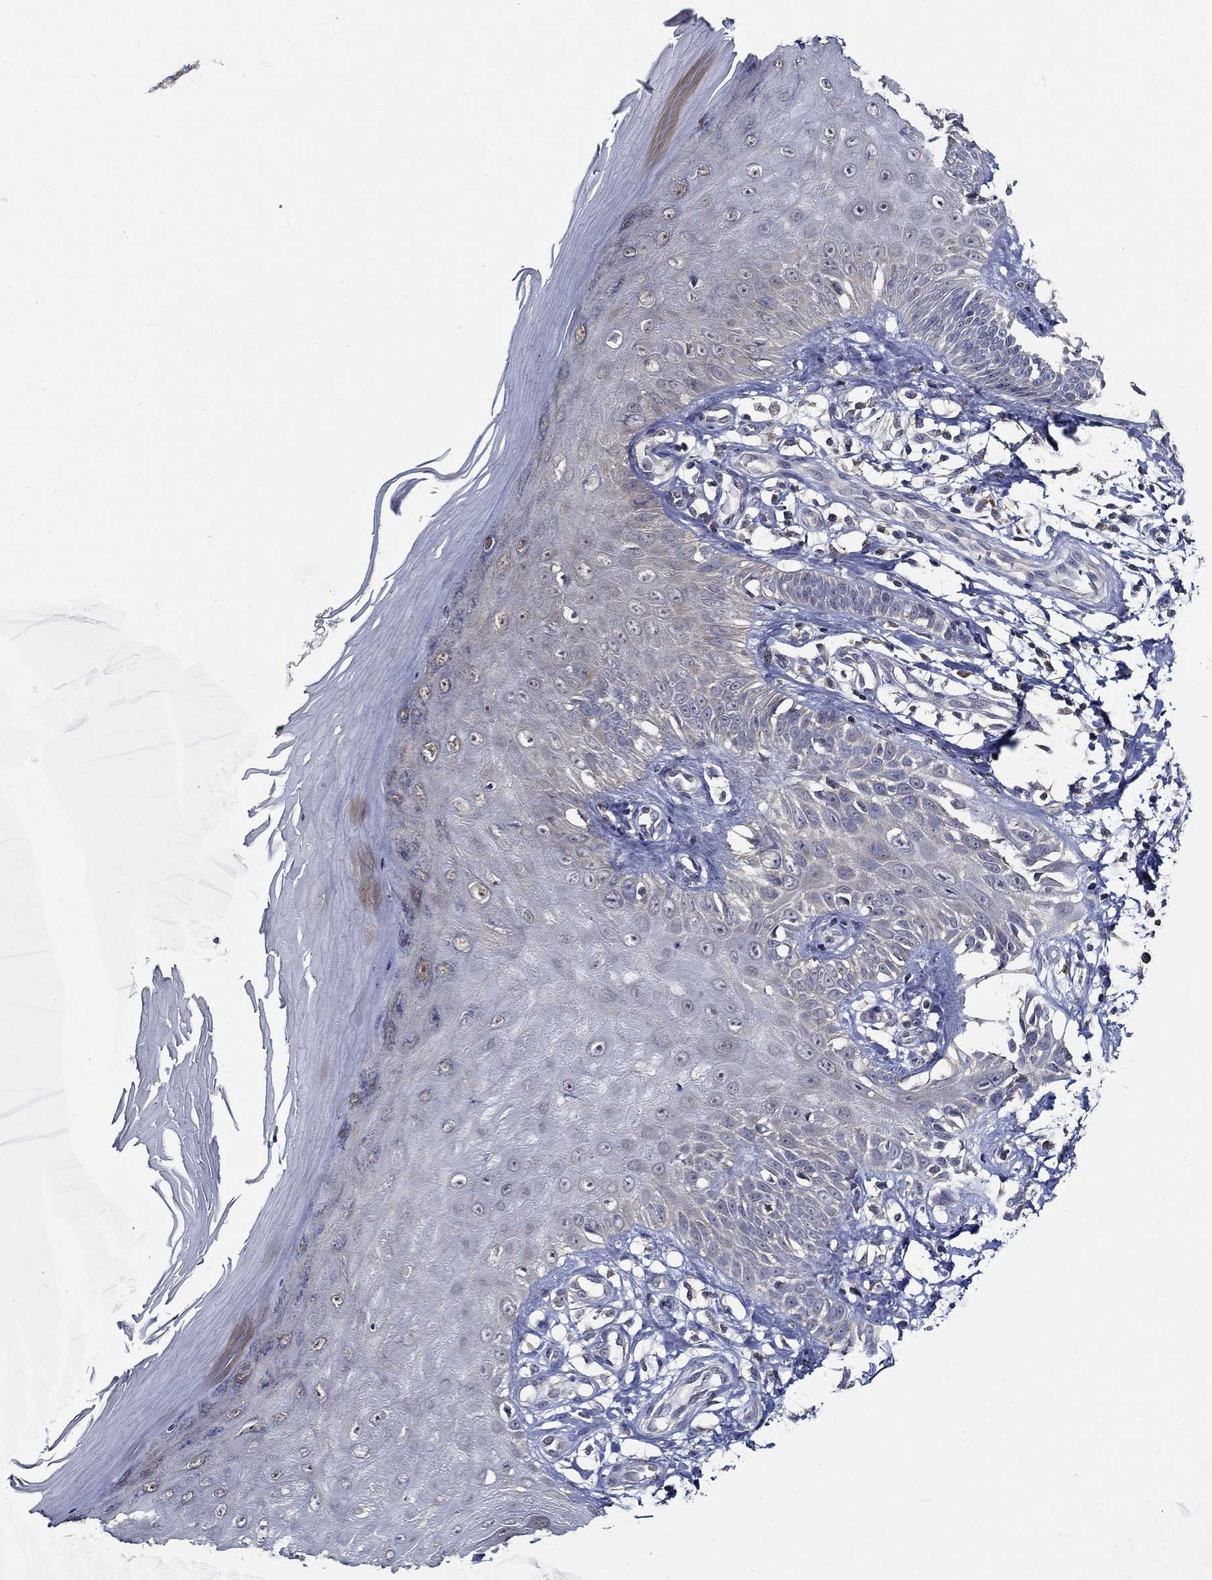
{"staining": {"intensity": "negative", "quantity": "none", "location": "none"}, "tissue": "skin", "cell_type": "Fibroblasts", "image_type": "normal", "snomed": [{"axis": "morphology", "description": "Normal tissue, NOS"}, {"axis": "morphology", "description": "Inflammation, NOS"}, {"axis": "morphology", "description": "Fibrosis, NOS"}, {"axis": "topography", "description": "Skin"}], "caption": "High power microscopy histopathology image of an immunohistochemistry (IHC) photomicrograph of benign skin, revealing no significant staining in fibroblasts.", "gene": "WDR53", "patient": {"sex": "male", "age": 71}}